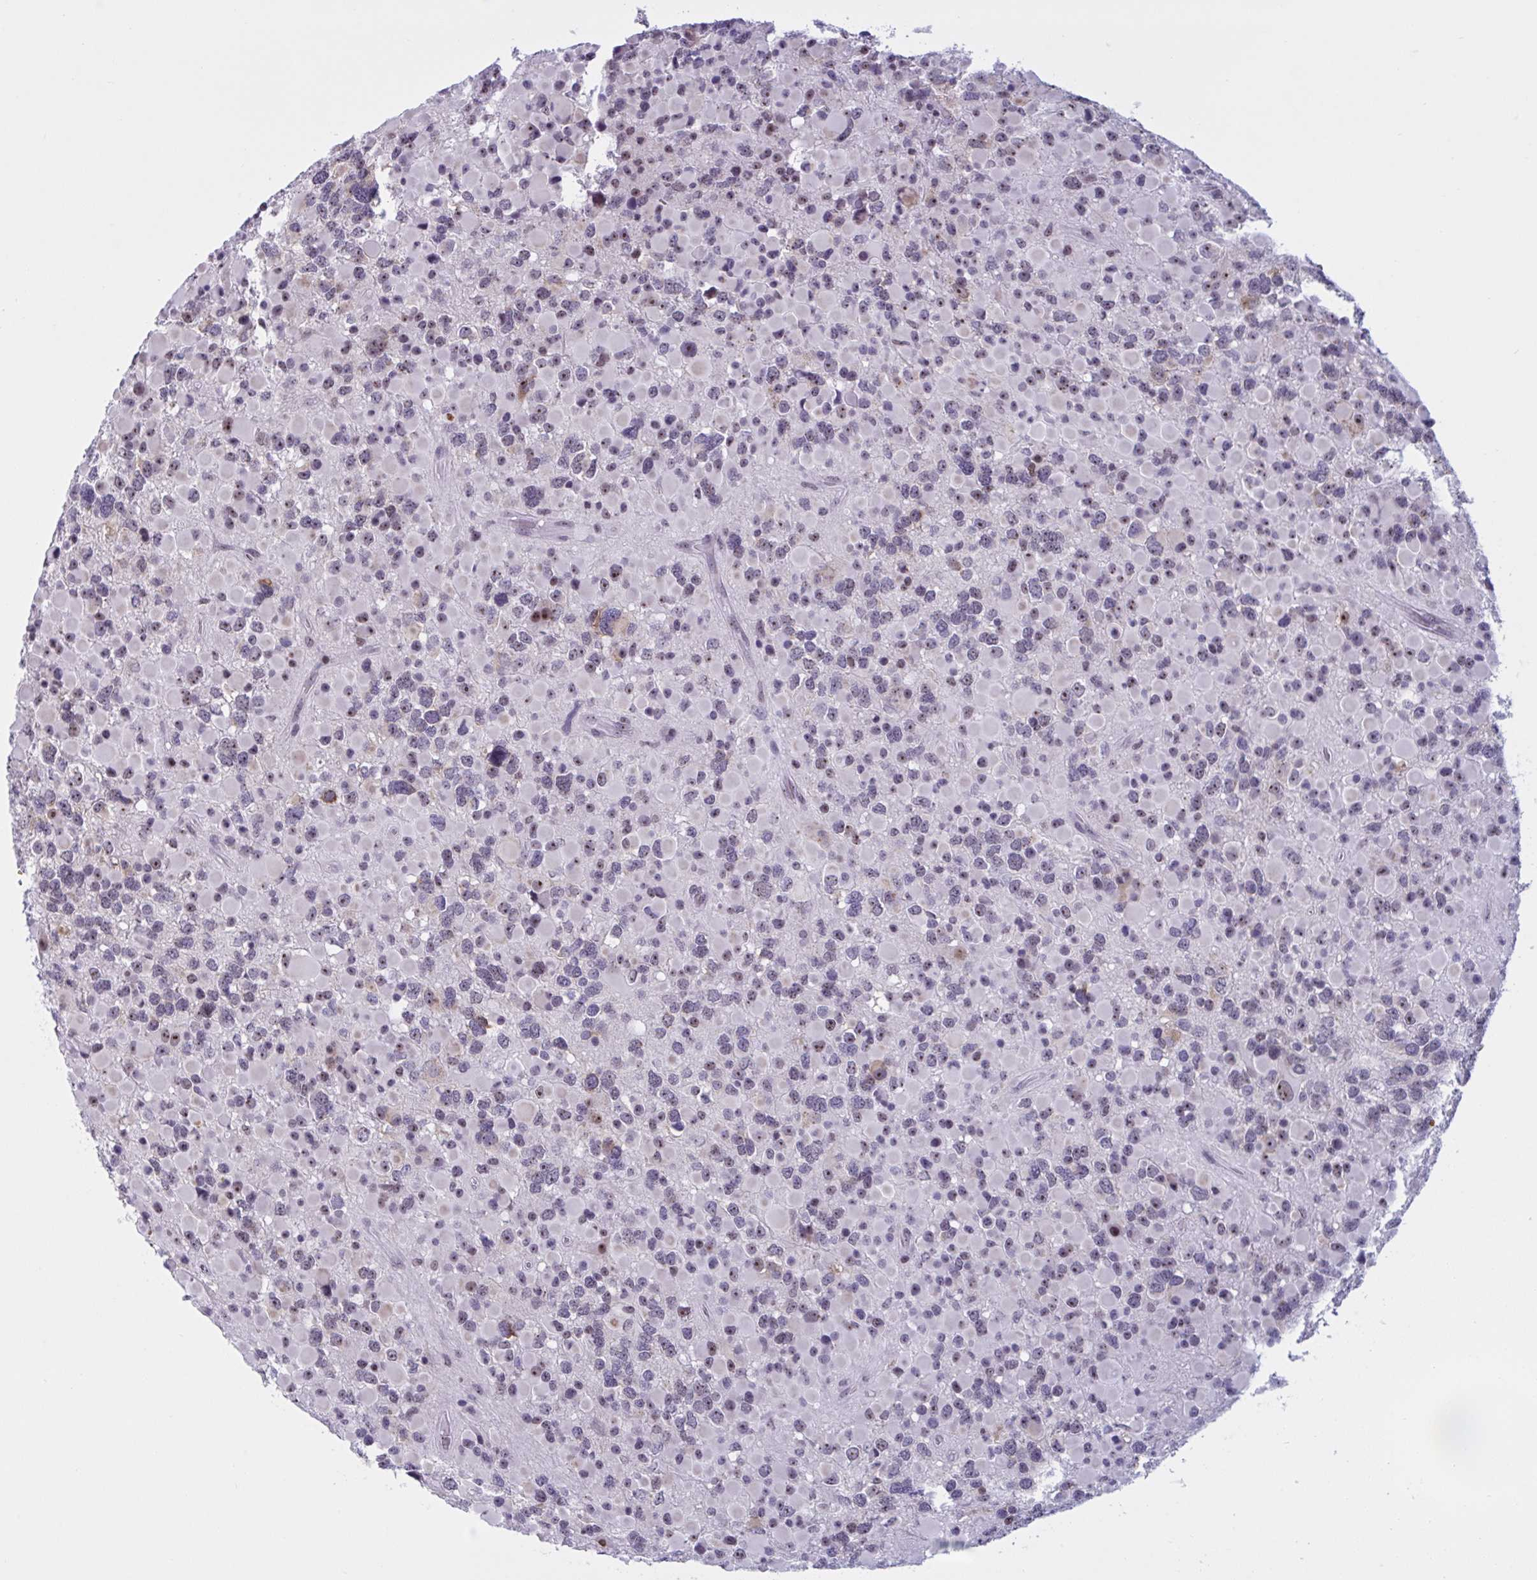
{"staining": {"intensity": "weak", "quantity": "25%-75%", "location": "nuclear"}, "tissue": "glioma", "cell_type": "Tumor cells", "image_type": "cancer", "snomed": [{"axis": "morphology", "description": "Glioma, malignant, High grade"}, {"axis": "topography", "description": "Brain"}], "caption": "Immunohistochemistry (IHC) of human high-grade glioma (malignant) reveals low levels of weak nuclear positivity in approximately 25%-75% of tumor cells.", "gene": "TGM6", "patient": {"sex": "female", "age": 40}}